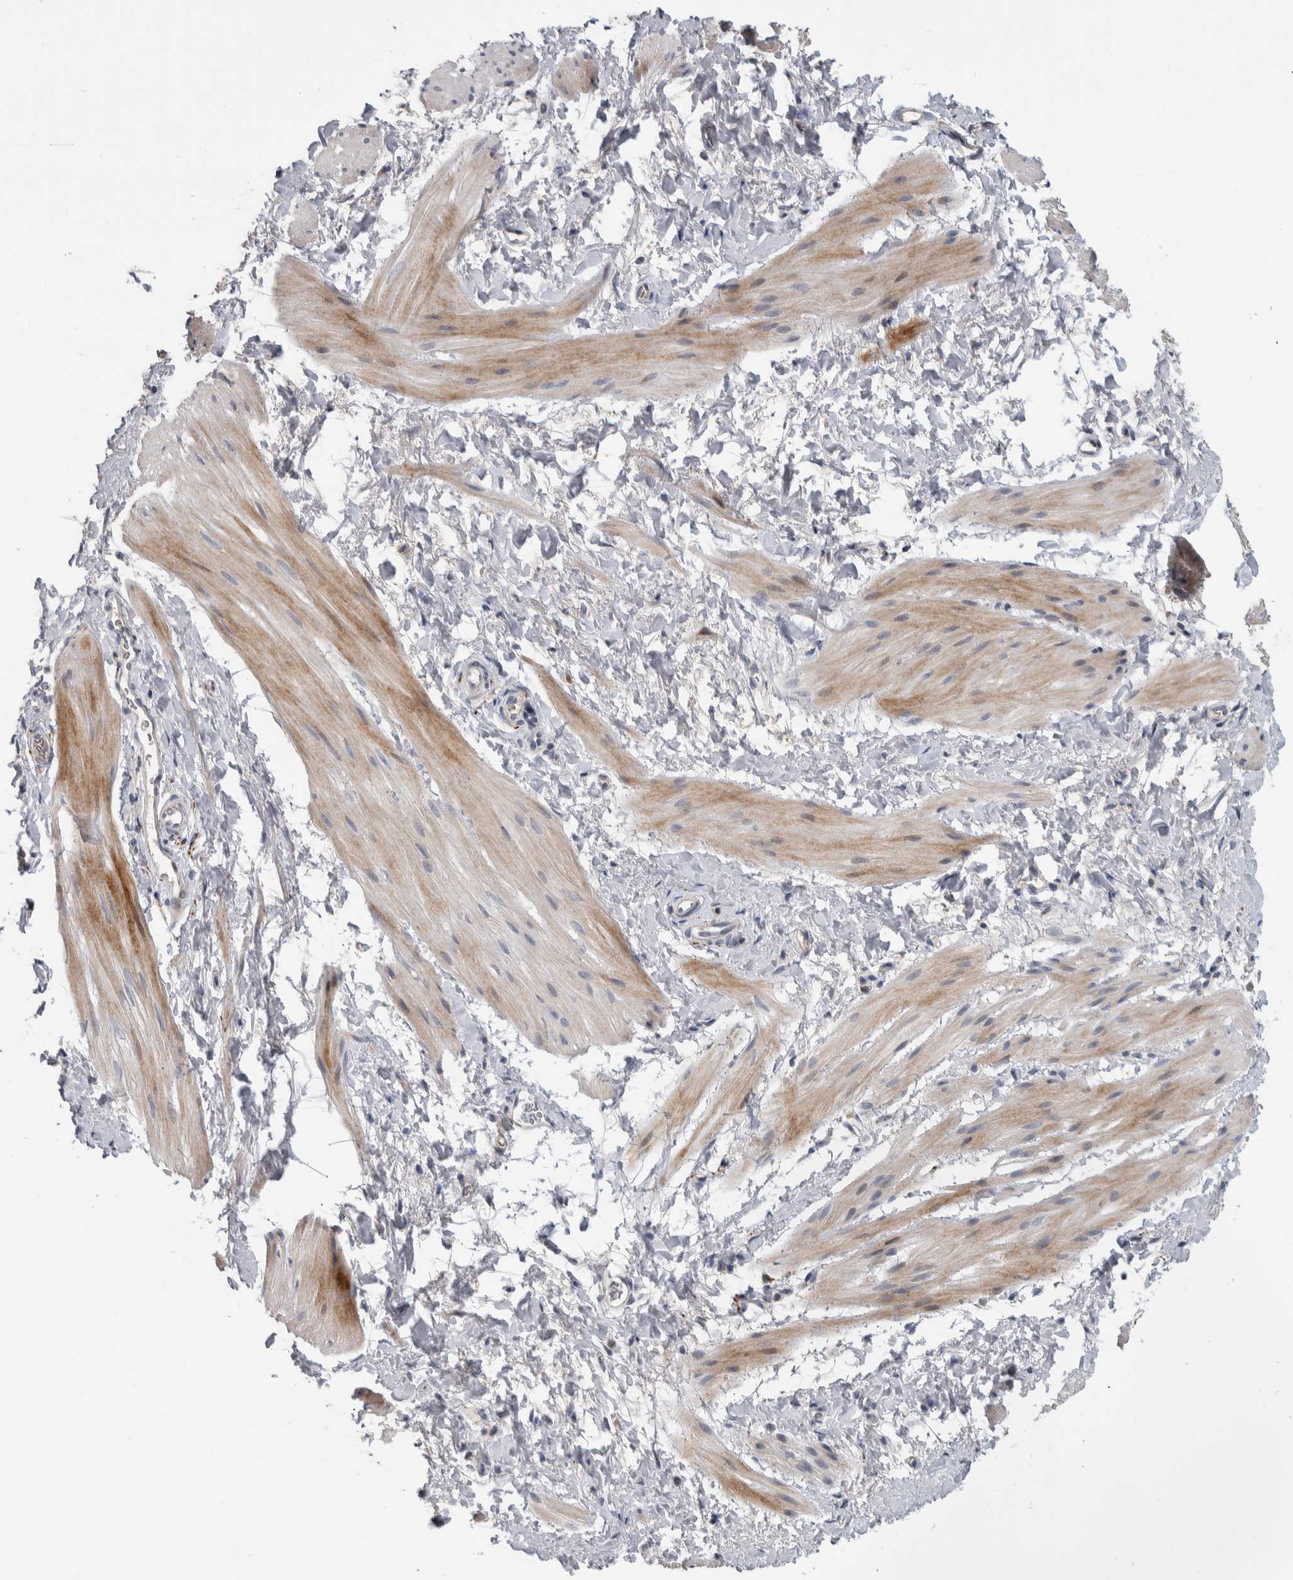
{"staining": {"intensity": "moderate", "quantity": "<25%", "location": "cytoplasmic/membranous"}, "tissue": "smooth muscle", "cell_type": "Smooth muscle cells", "image_type": "normal", "snomed": [{"axis": "morphology", "description": "Normal tissue, NOS"}, {"axis": "topography", "description": "Smooth muscle"}], "caption": "This is a micrograph of immunohistochemistry staining of normal smooth muscle, which shows moderate positivity in the cytoplasmic/membranous of smooth muscle cells.", "gene": "FAM83G", "patient": {"sex": "male", "age": 16}}